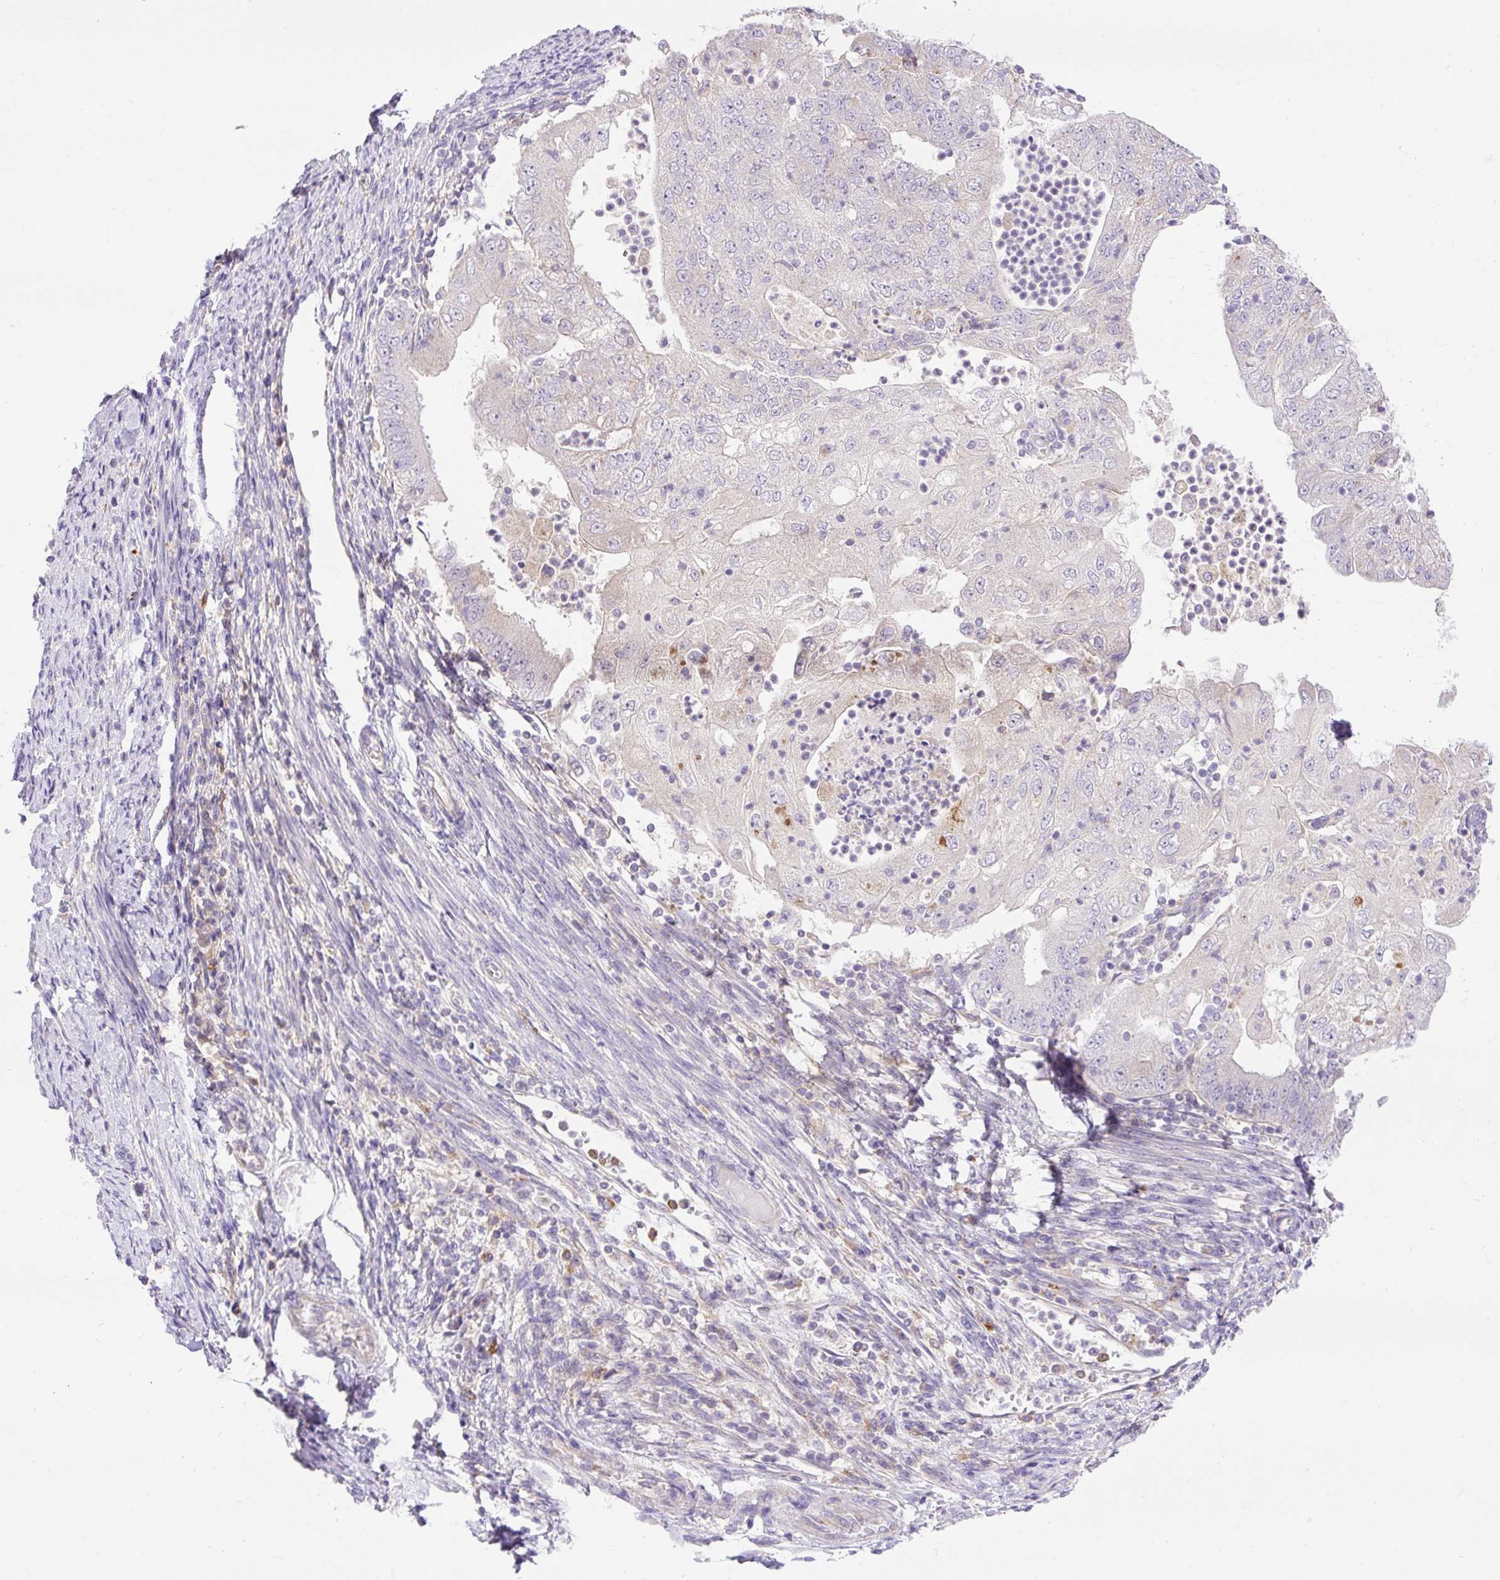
{"staining": {"intensity": "negative", "quantity": "none", "location": "none"}, "tissue": "endometrial cancer", "cell_type": "Tumor cells", "image_type": "cancer", "snomed": [{"axis": "morphology", "description": "Adenocarcinoma, NOS"}, {"axis": "topography", "description": "Endometrium"}], "caption": "This is an immunohistochemistry image of human endometrial cancer. There is no staining in tumor cells.", "gene": "HEXB", "patient": {"sex": "female", "age": 70}}